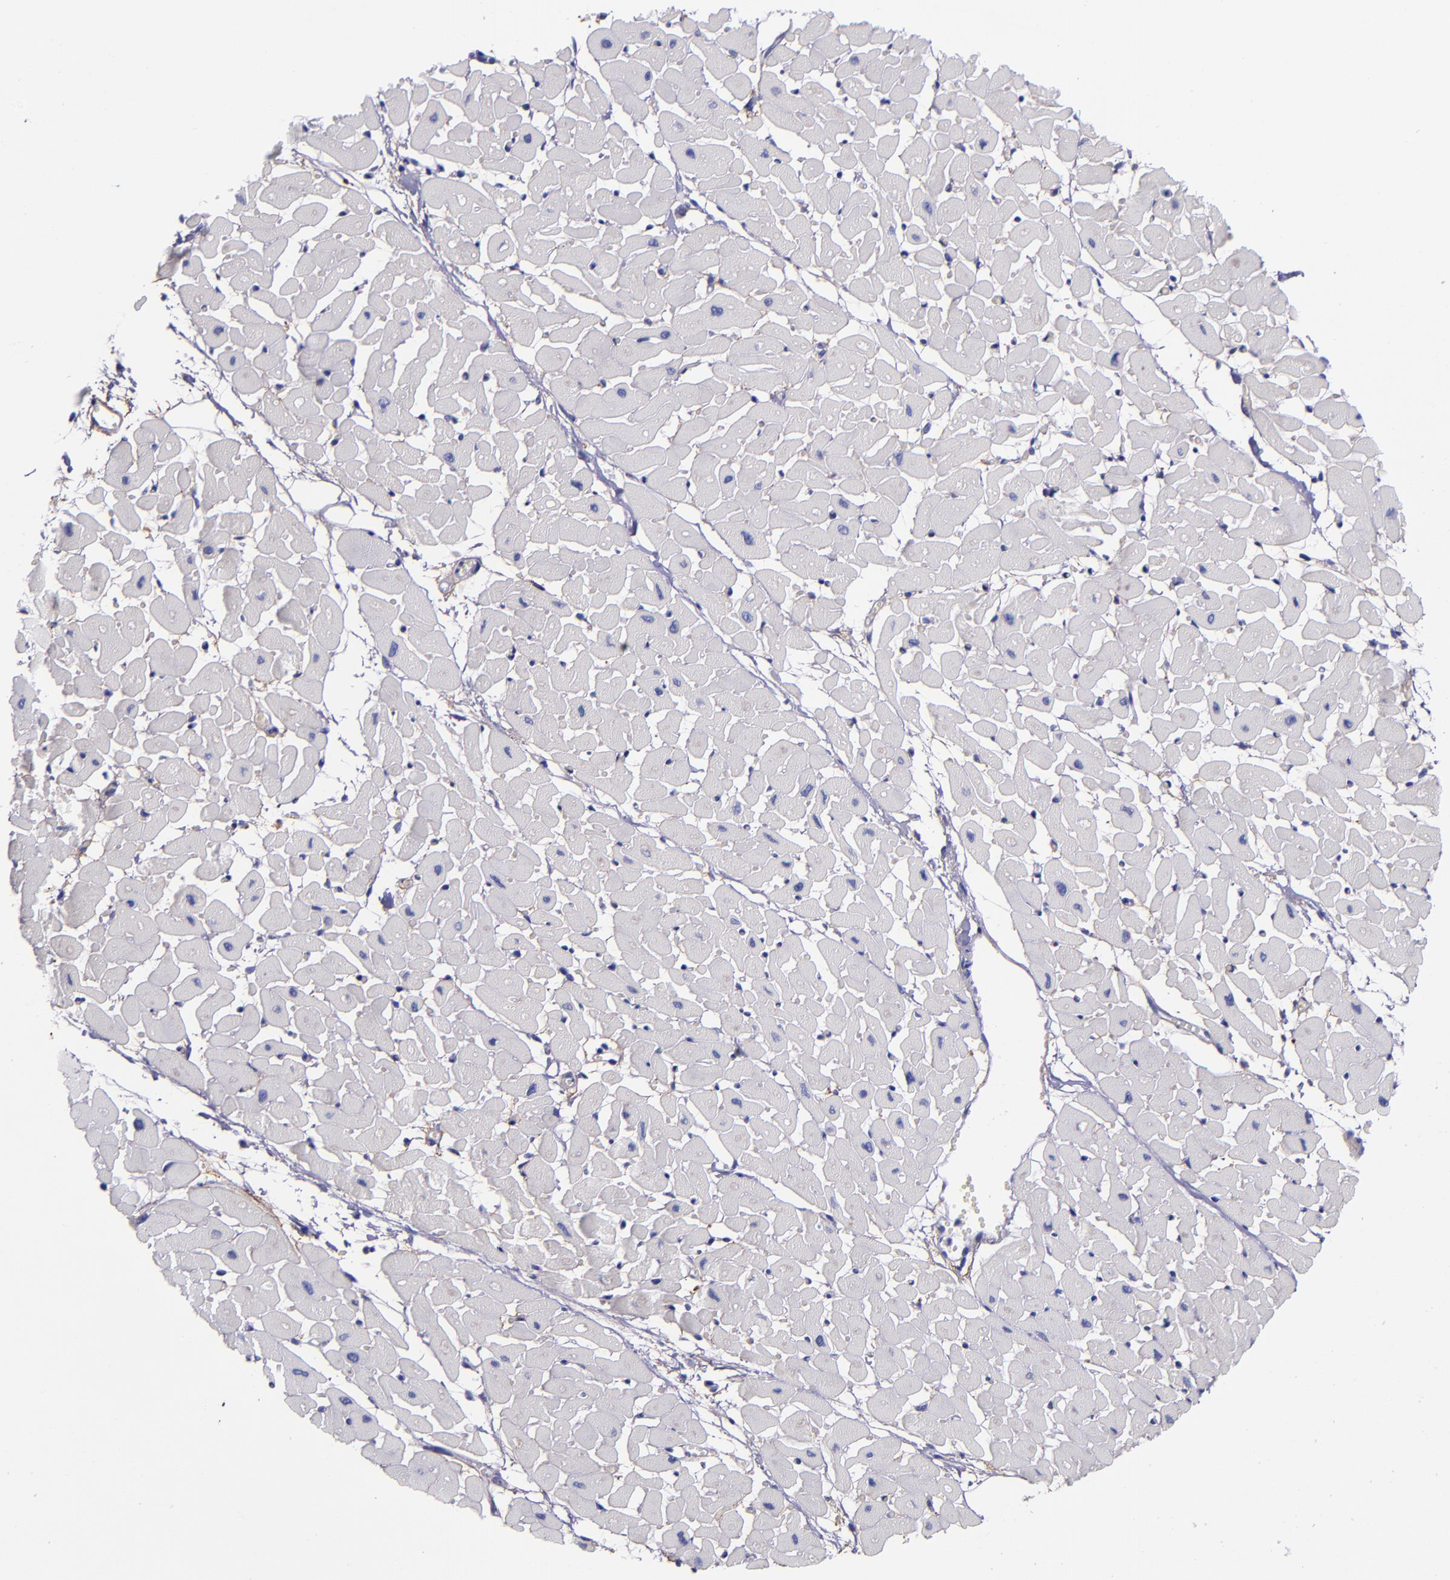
{"staining": {"intensity": "negative", "quantity": "none", "location": "none"}, "tissue": "heart muscle", "cell_type": "Cardiomyocytes", "image_type": "normal", "snomed": [{"axis": "morphology", "description": "Normal tissue, NOS"}, {"axis": "topography", "description": "Heart"}], "caption": "IHC of unremarkable heart muscle shows no positivity in cardiomyocytes.", "gene": "IVL", "patient": {"sex": "female", "age": 19}}